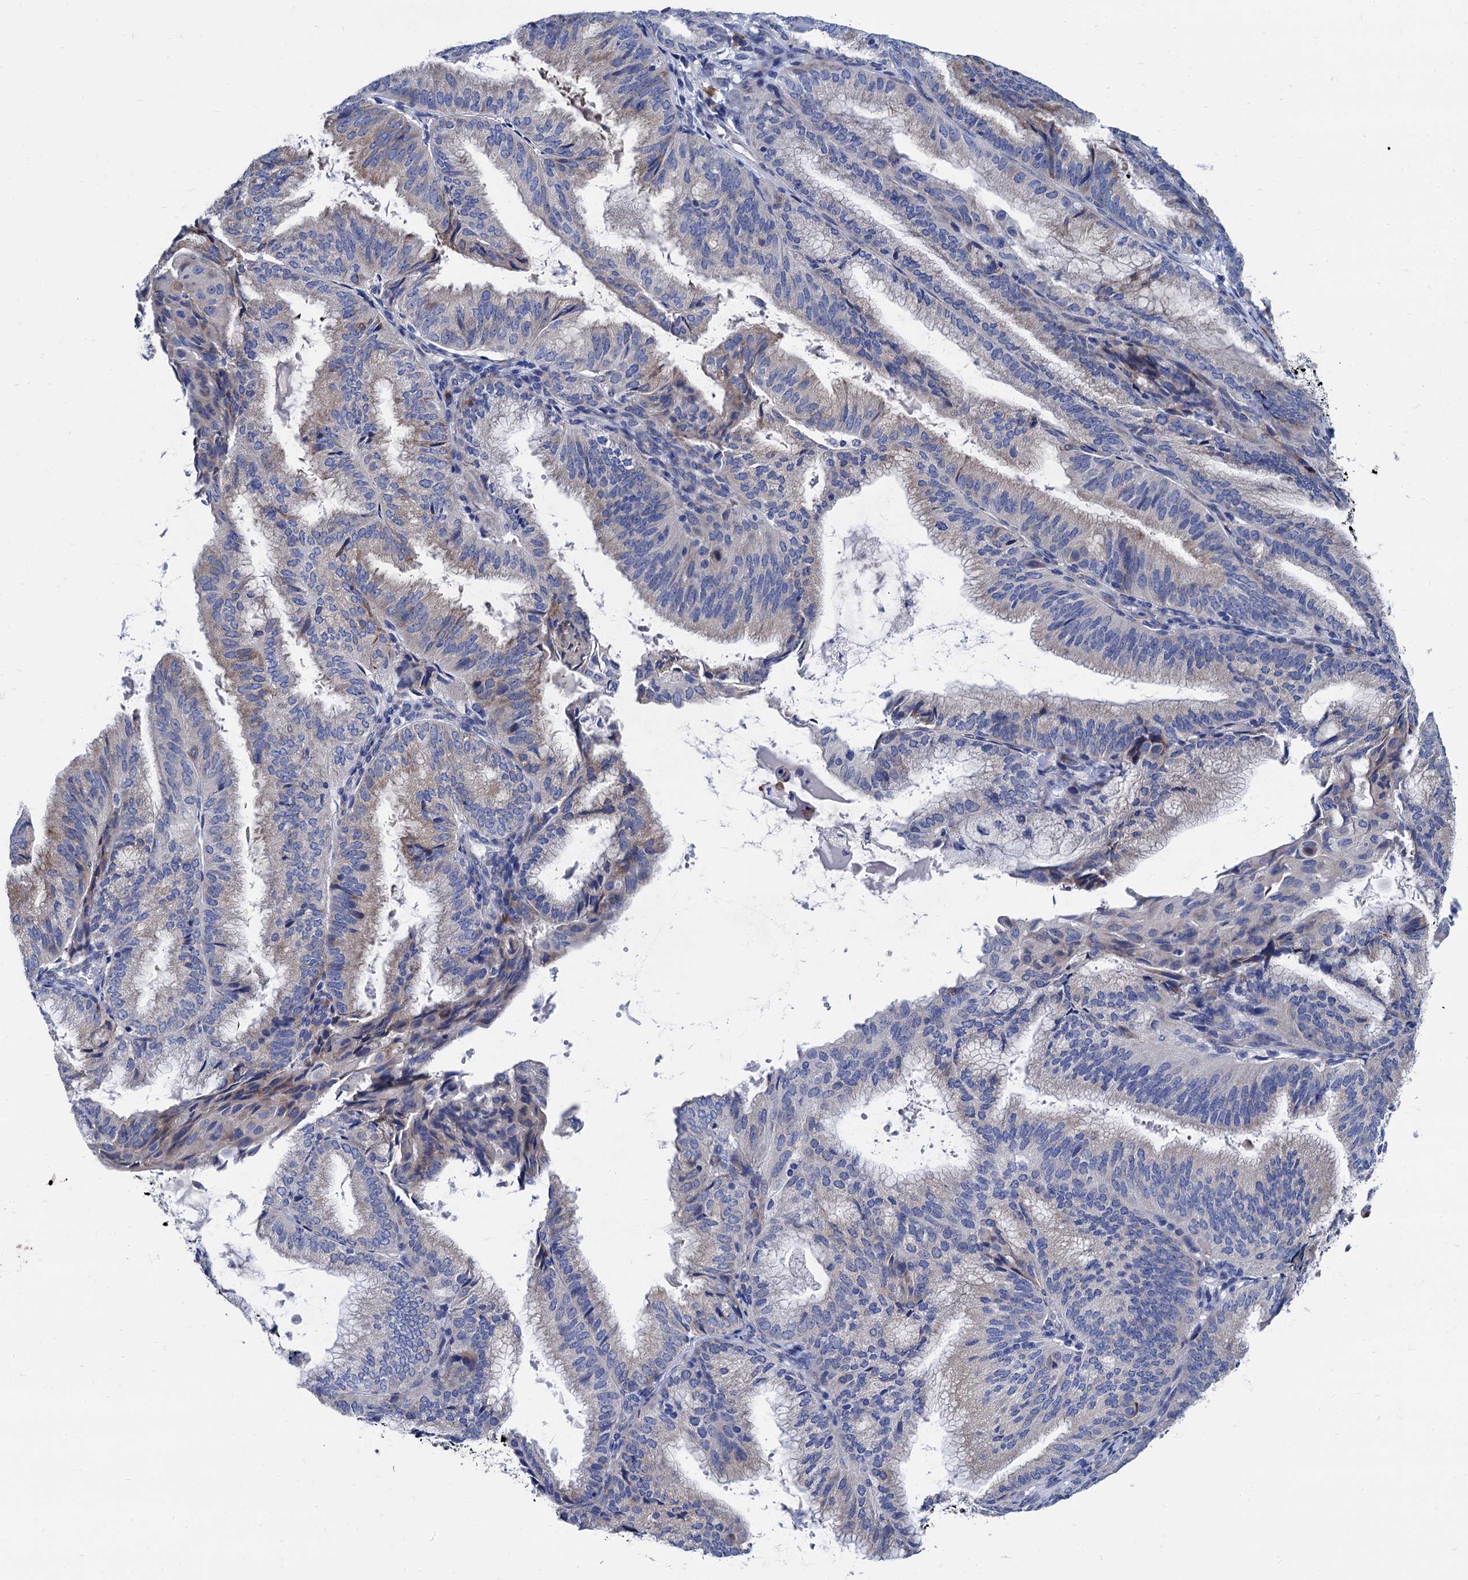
{"staining": {"intensity": "moderate", "quantity": "<25%", "location": "cytoplasmic/membranous"}, "tissue": "endometrial cancer", "cell_type": "Tumor cells", "image_type": "cancer", "snomed": [{"axis": "morphology", "description": "Adenocarcinoma, NOS"}, {"axis": "topography", "description": "Endometrium"}], "caption": "Endometrial cancer tissue exhibits moderate cytoplasmic/membranous staining in approximately <25% of tumor cells Immunohistochemistry stains the protein in brown and the nuclei are stained blue.", "gene": "FOXR2", "patient": {"sex": "female", "age": 49}}